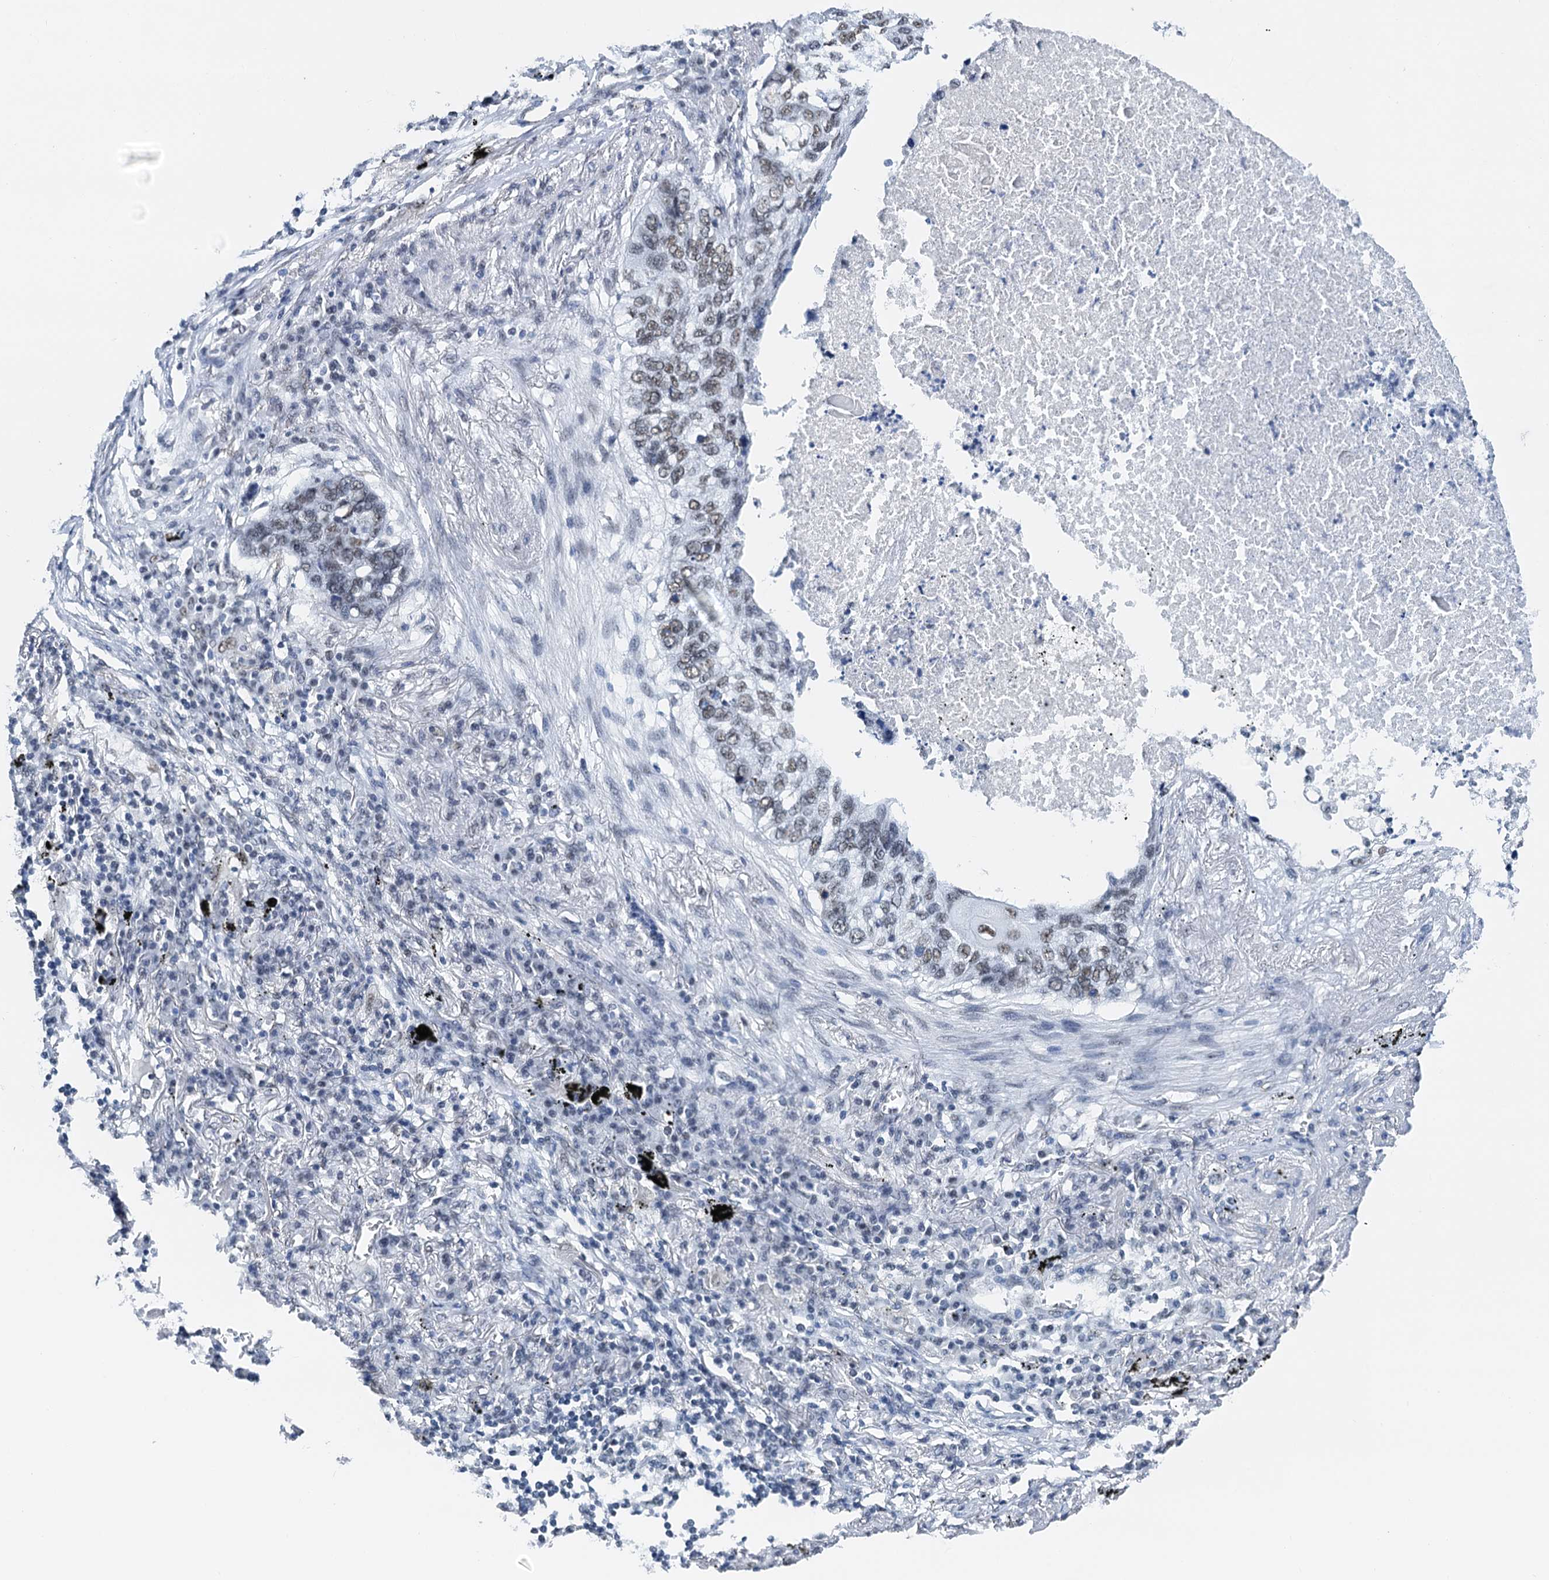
{"staining": {"intensity": "weak", "quantity": "25%-75%", "location": "nuclear"}, "tissue": "lung cancer", "cell_type": "Tumor cells", "image_type": "cancer", "snomed": [{"axis": "morphology", "description": "Squamous cell carcinoma, NOS"}, {"axis": "topography", "description": "Lung"}], "caption": "Immunohistochemistry (IHC) micrograph of human lung cancer stained for a protein (brown), which shows low levels of weak nuclear staining in approximately 25%-75% of tumor cells.", "gene": "SLTM", "patient": {"sex": "female", "age": 63}}